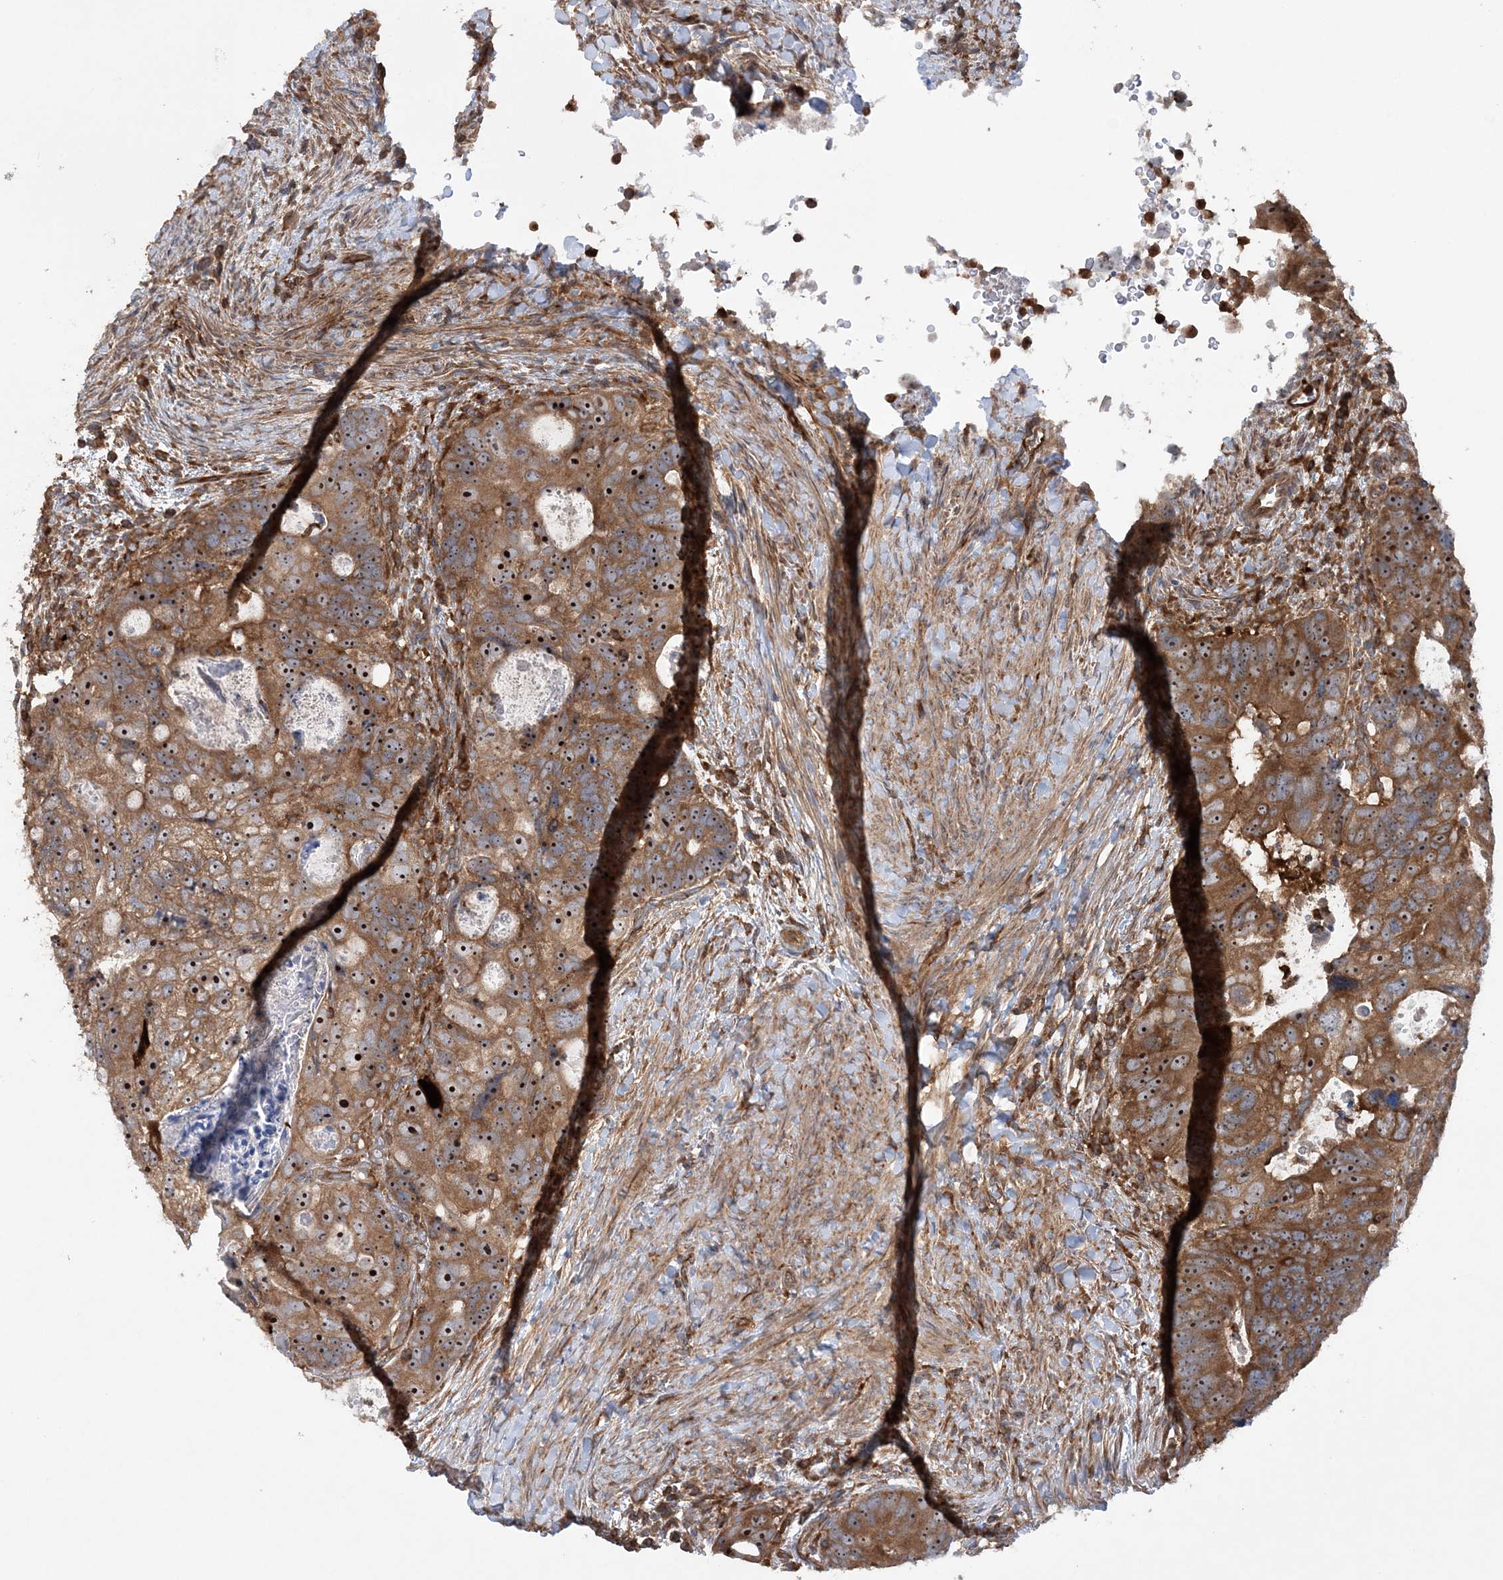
{"staining": {"intensity": "moderate", "quantity": ">75%", "location": "cytoplasmic/membranous,nuclear"}, "tissue": "colorectal cancer", "cell_type": "Tumor cells", "image_type": "cancer", "snomed": [{"axis": "morphology", "description": "Adenocarcinoma, NOS"}, {"axis": "topography", "description": "Rectum"}], "caption": "Colorectal adenocarcinoma stained for a protein (brown) shows moderate cytoplasmic/membranous and nuclear positive staining in about >75% of tumor cells.", "gene": "ACAP2", "patient": {"sex": "male", "age": 59}}